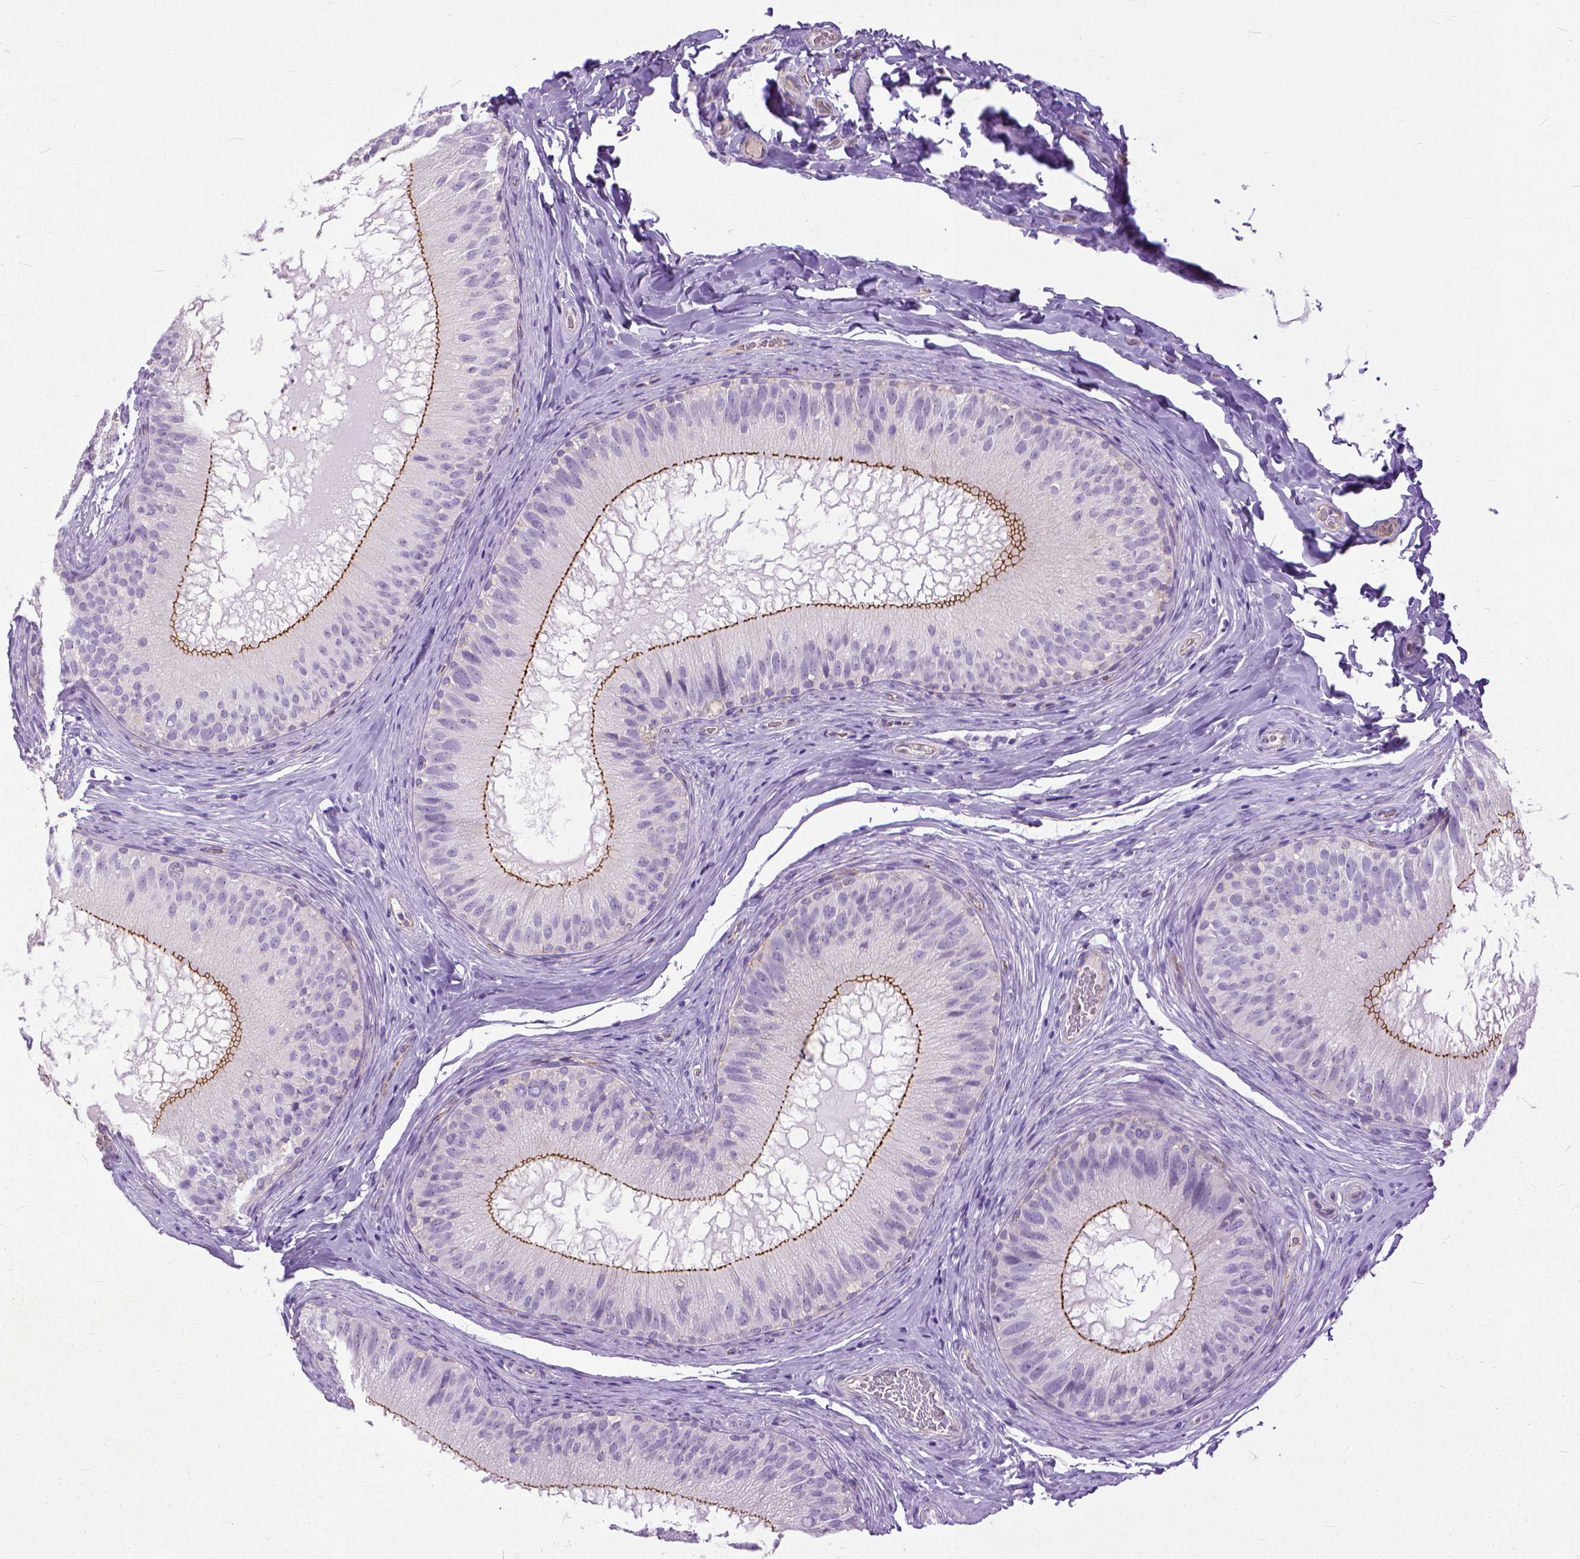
{"staining": {"intensity": "strong", "quantity": "25%-75%", "location": "cytoplasmic/membranous"}, "tissue": "epididymis", "cell_type": "Glandular cells", "image_type": "normal", "snomed": [{"axis": "morphology", "description": "Normal tissue, NOS"}, {"axis": "topography", "description": "Epididymis"}], "caption": "Immunohistochemical staining of normal epididymis reveals high levels of strong cytoplasmic/membranous expression in about 25%-75% of glandular cells.", "gene": "ADGRF1", "patient": {"sex": "male", "age": 34}}